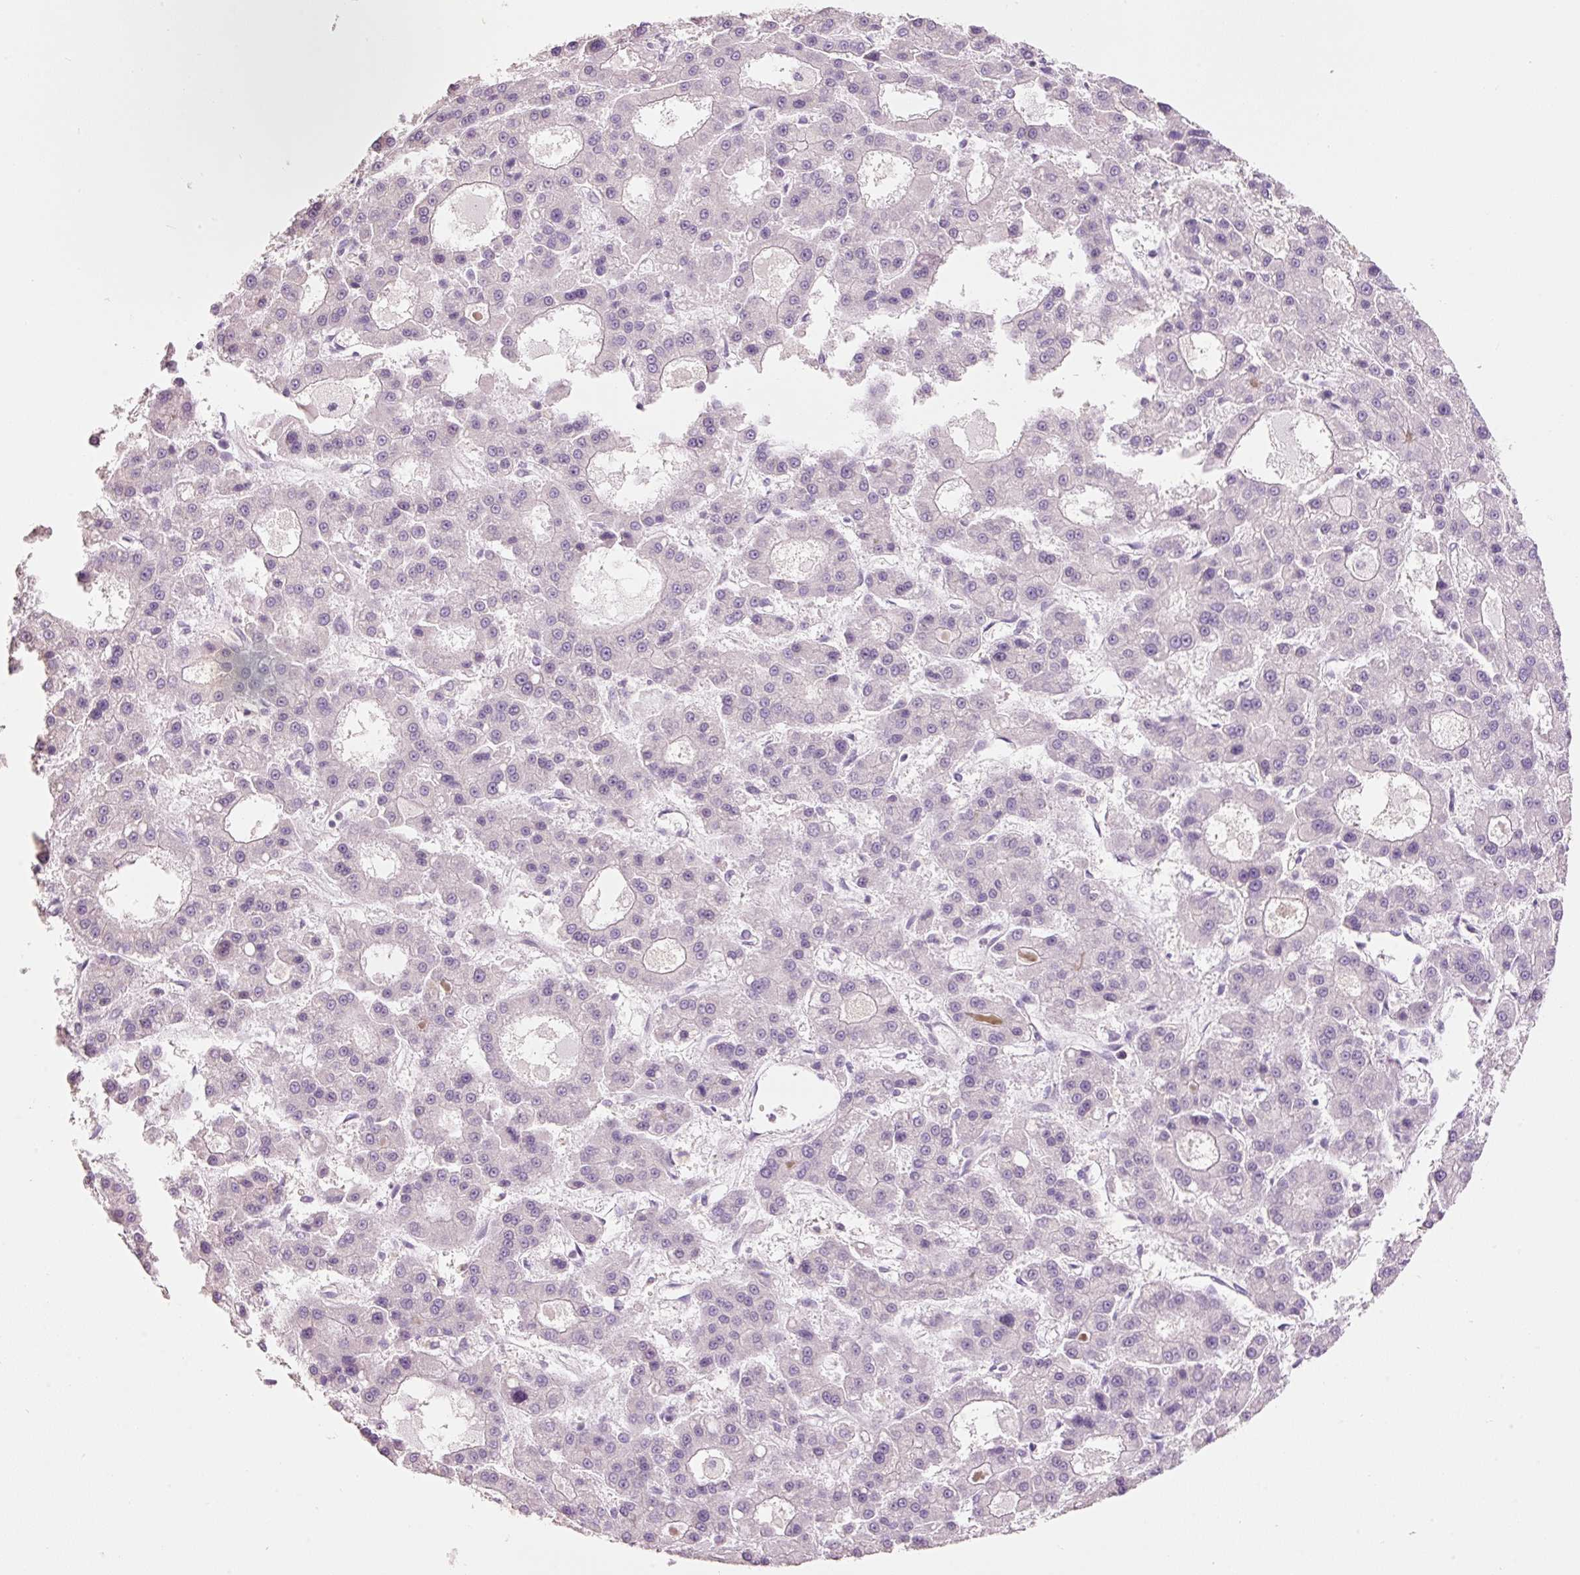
{"staining": {"intensity": "negative", "quantity": "none", "location": "none"}, "tissue": "liver cancer", "cell_type": "Tumor cells", "image_type": "cancer", "snomed": [{"axis": "morphology", "description": "Carcinoma, Hepatocellular, NOS"}, {"axis": "topography", "description": "Liver"}], "caption": "Tumor cells are negative for brown protein staining in liver hepatocellular carcinoma.", "gene": "HAX1", "patient": {"sex": "male", "age": 70}}